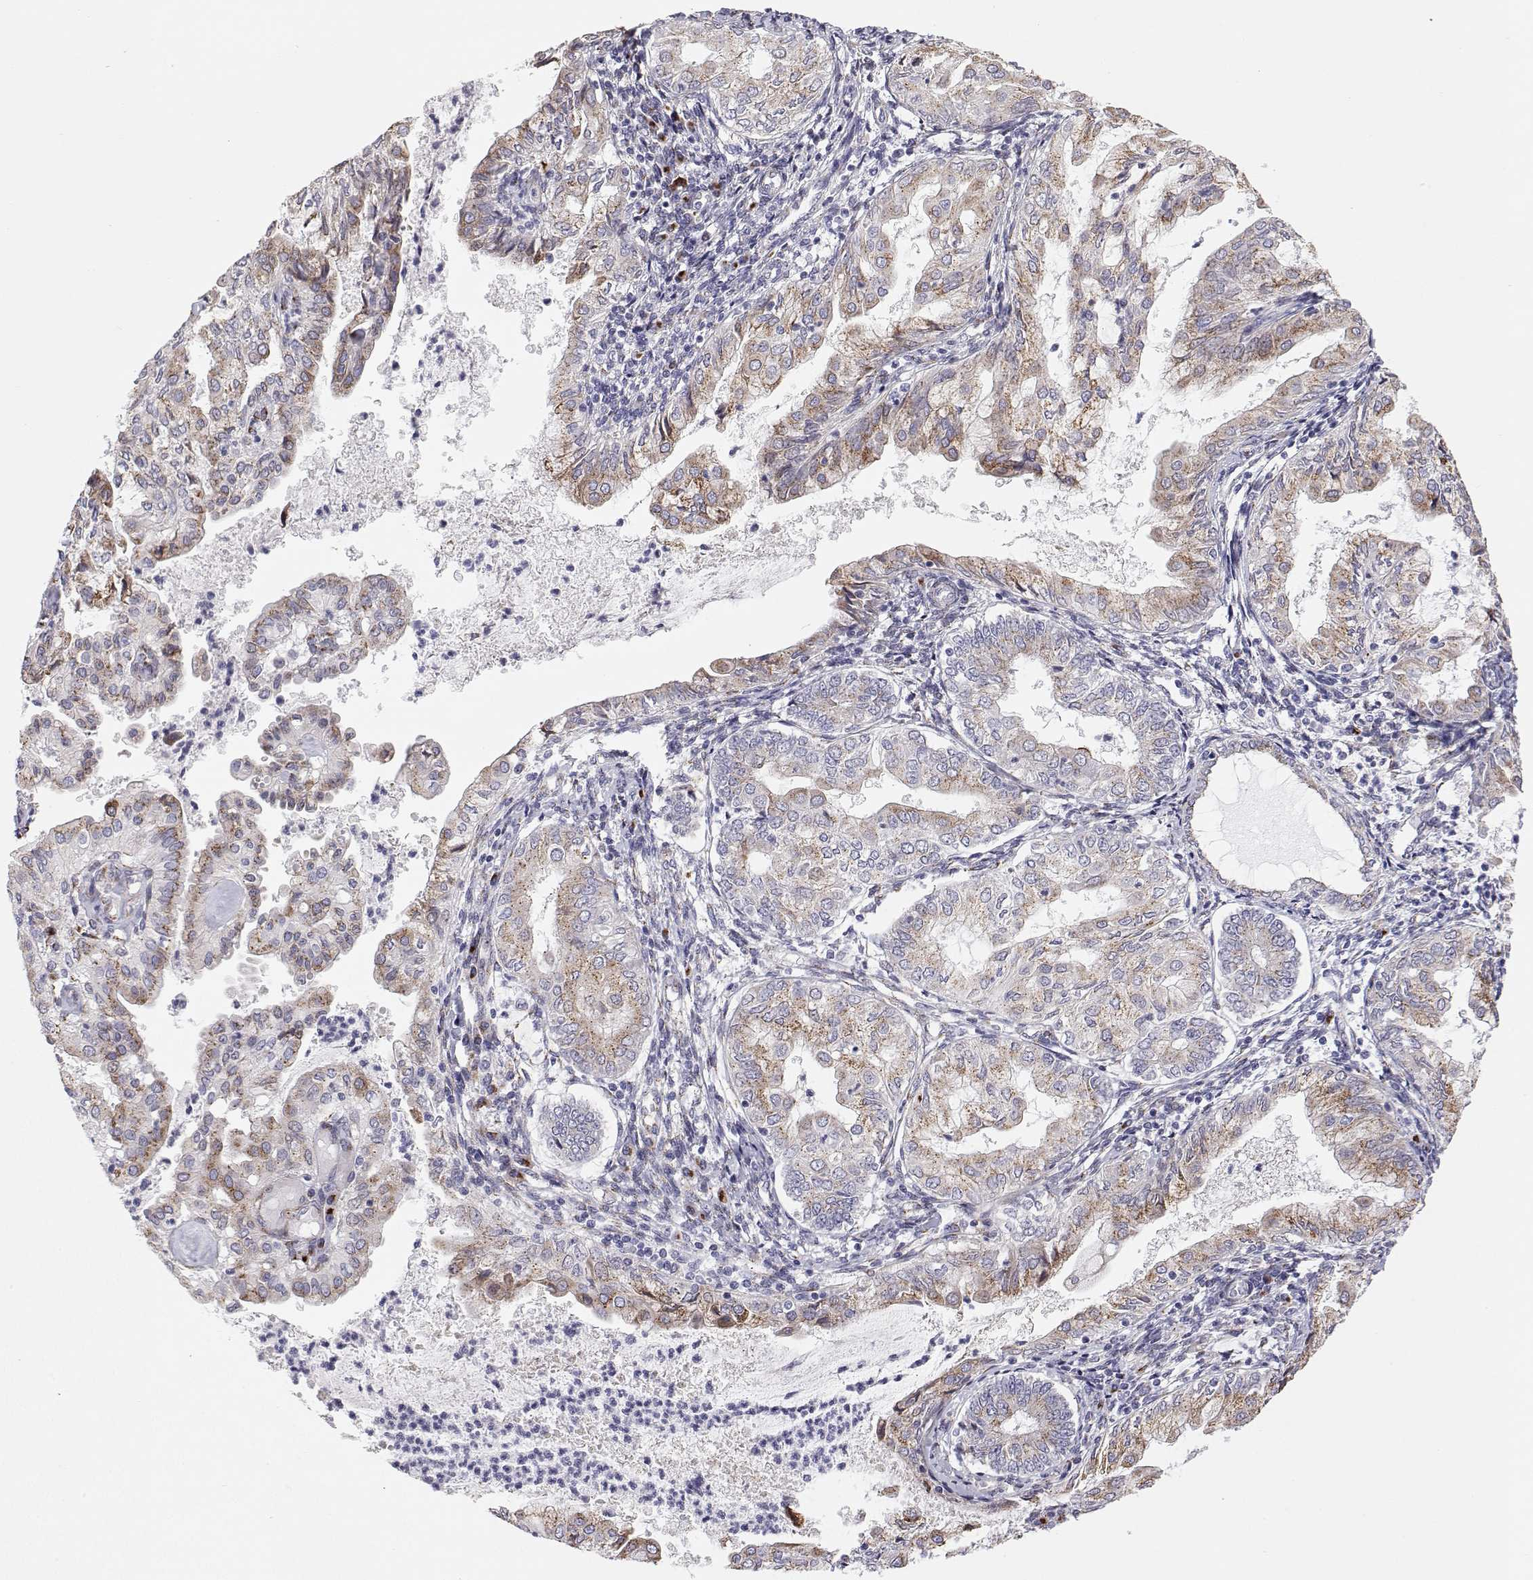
{"staining": {"intensity": "moderate", "quantity": "25%-75%", "location": "cytoplasmic/membranous"}, "tissue": "endometrial cancer", "cell_type": "Tumor cells", "image_type": "cancer", "snomed": [{"axis": "morphology", "description": "Adenocarcinoma, NOS"}, {"axis": "topography", "description": "Endometrium"}], "caption": "Immunohistochemical staining of human endometrial cancer (adenocarcinoma) shows medium levels of moderate cytoplasmic/membranous expression in about 25%-75% of tumor cells.", "gene": "STARD13", "patient": {"sex": "female", "age": 68}}